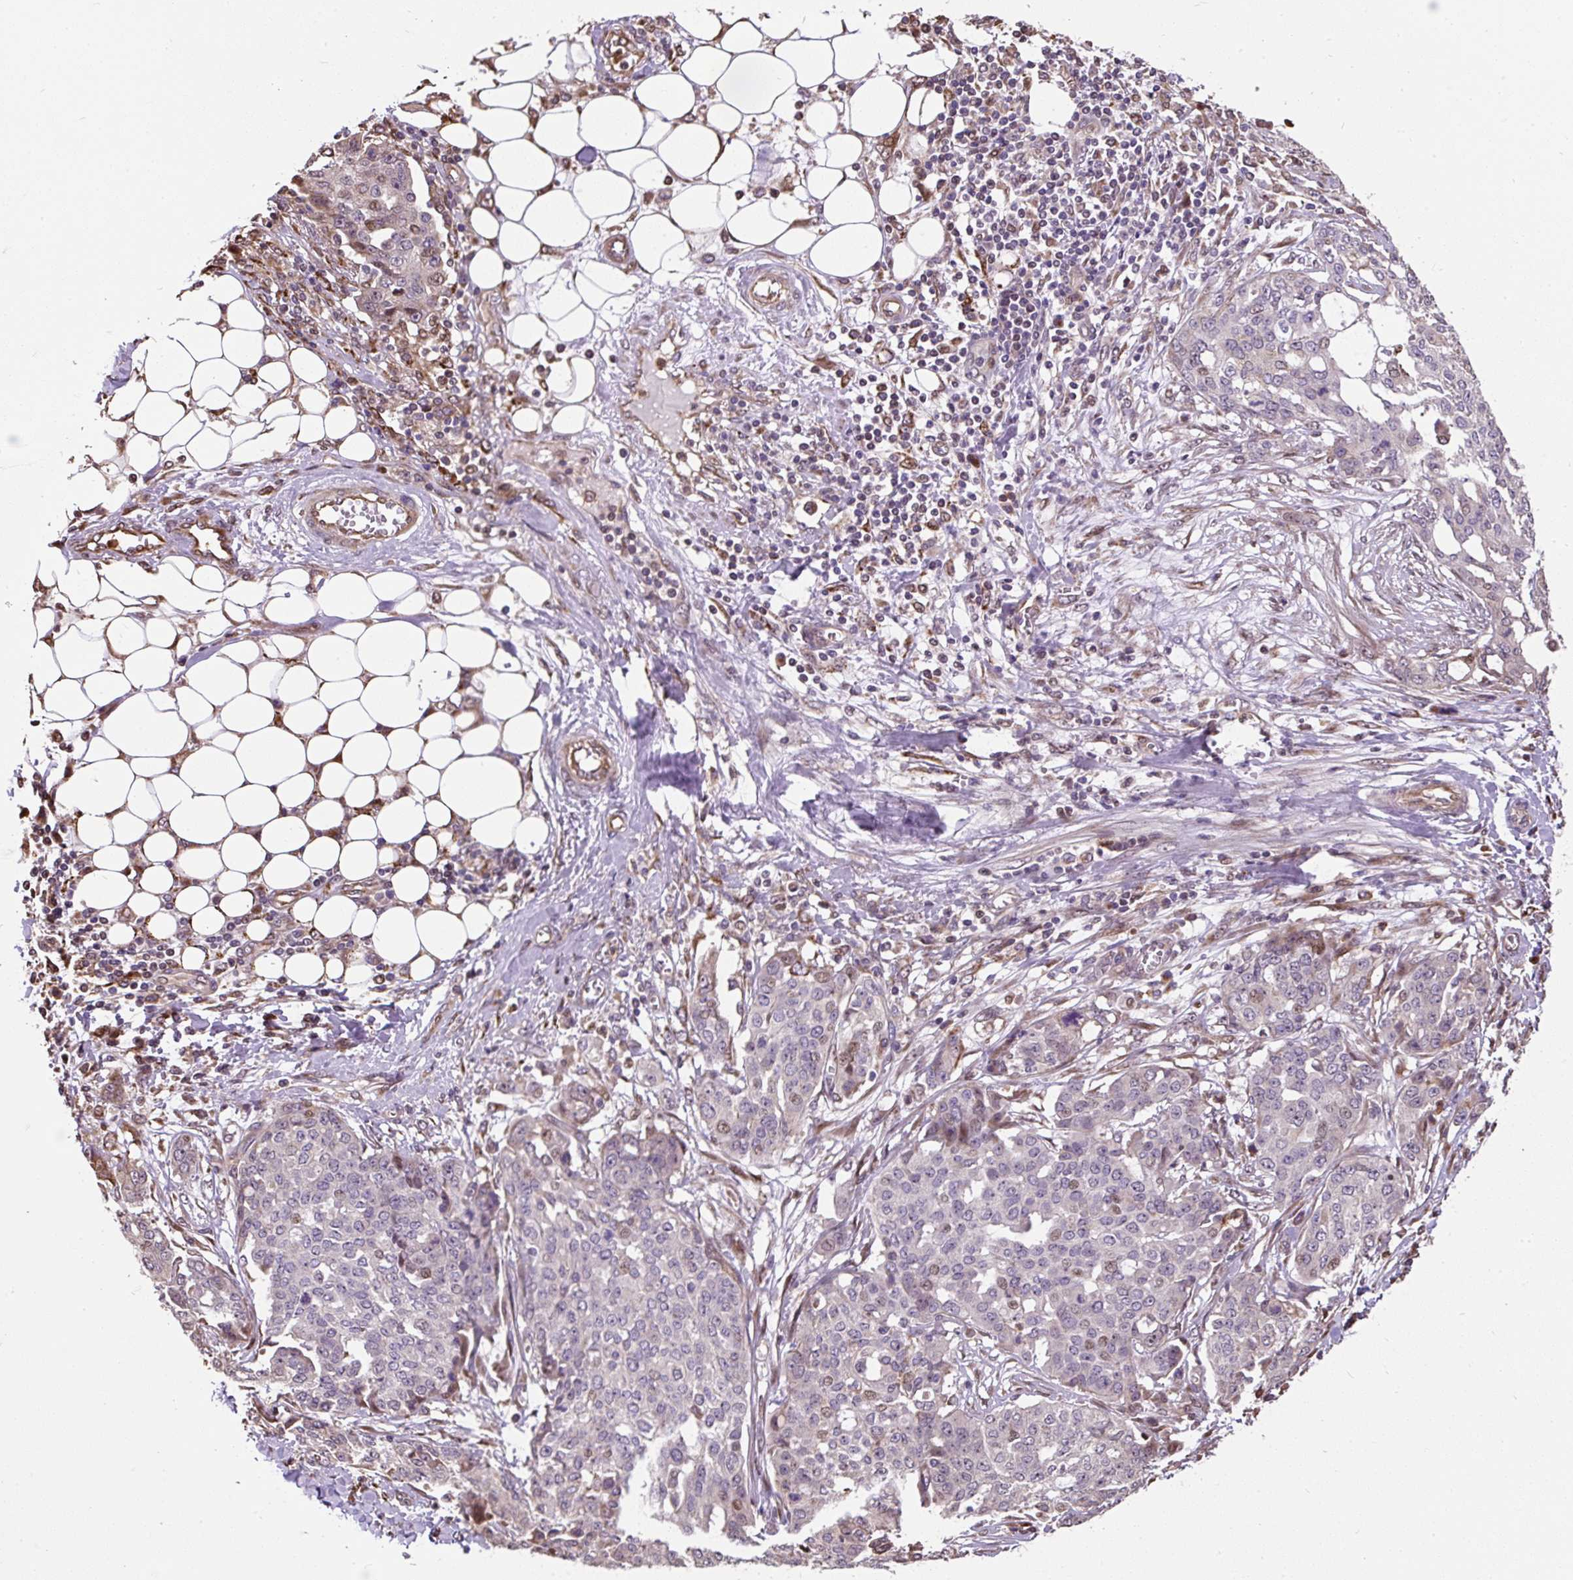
{"staining": {"intensity": "weak", "quantity": "<25%", "location": "nuclear"}, "tissue": "ovarian cancer", "cell_type": "Tumor cells", "image_type": "cancer", "snomed": [{"axis": "morphology", "description": "Cystadenocarcinoma, serous, NOS"}, {"axis": "topography", "description": "Soft tissue"}, {"axis": "topography", "description": "Ovary"}], "caption": "Immunohistochemistry photomicrograph of human ovarian cancer stained for a protein (brown), which shows no expression in tumor cells.", "gene": "PUS7L", "patient": {"sex": "female", "age": 57}}